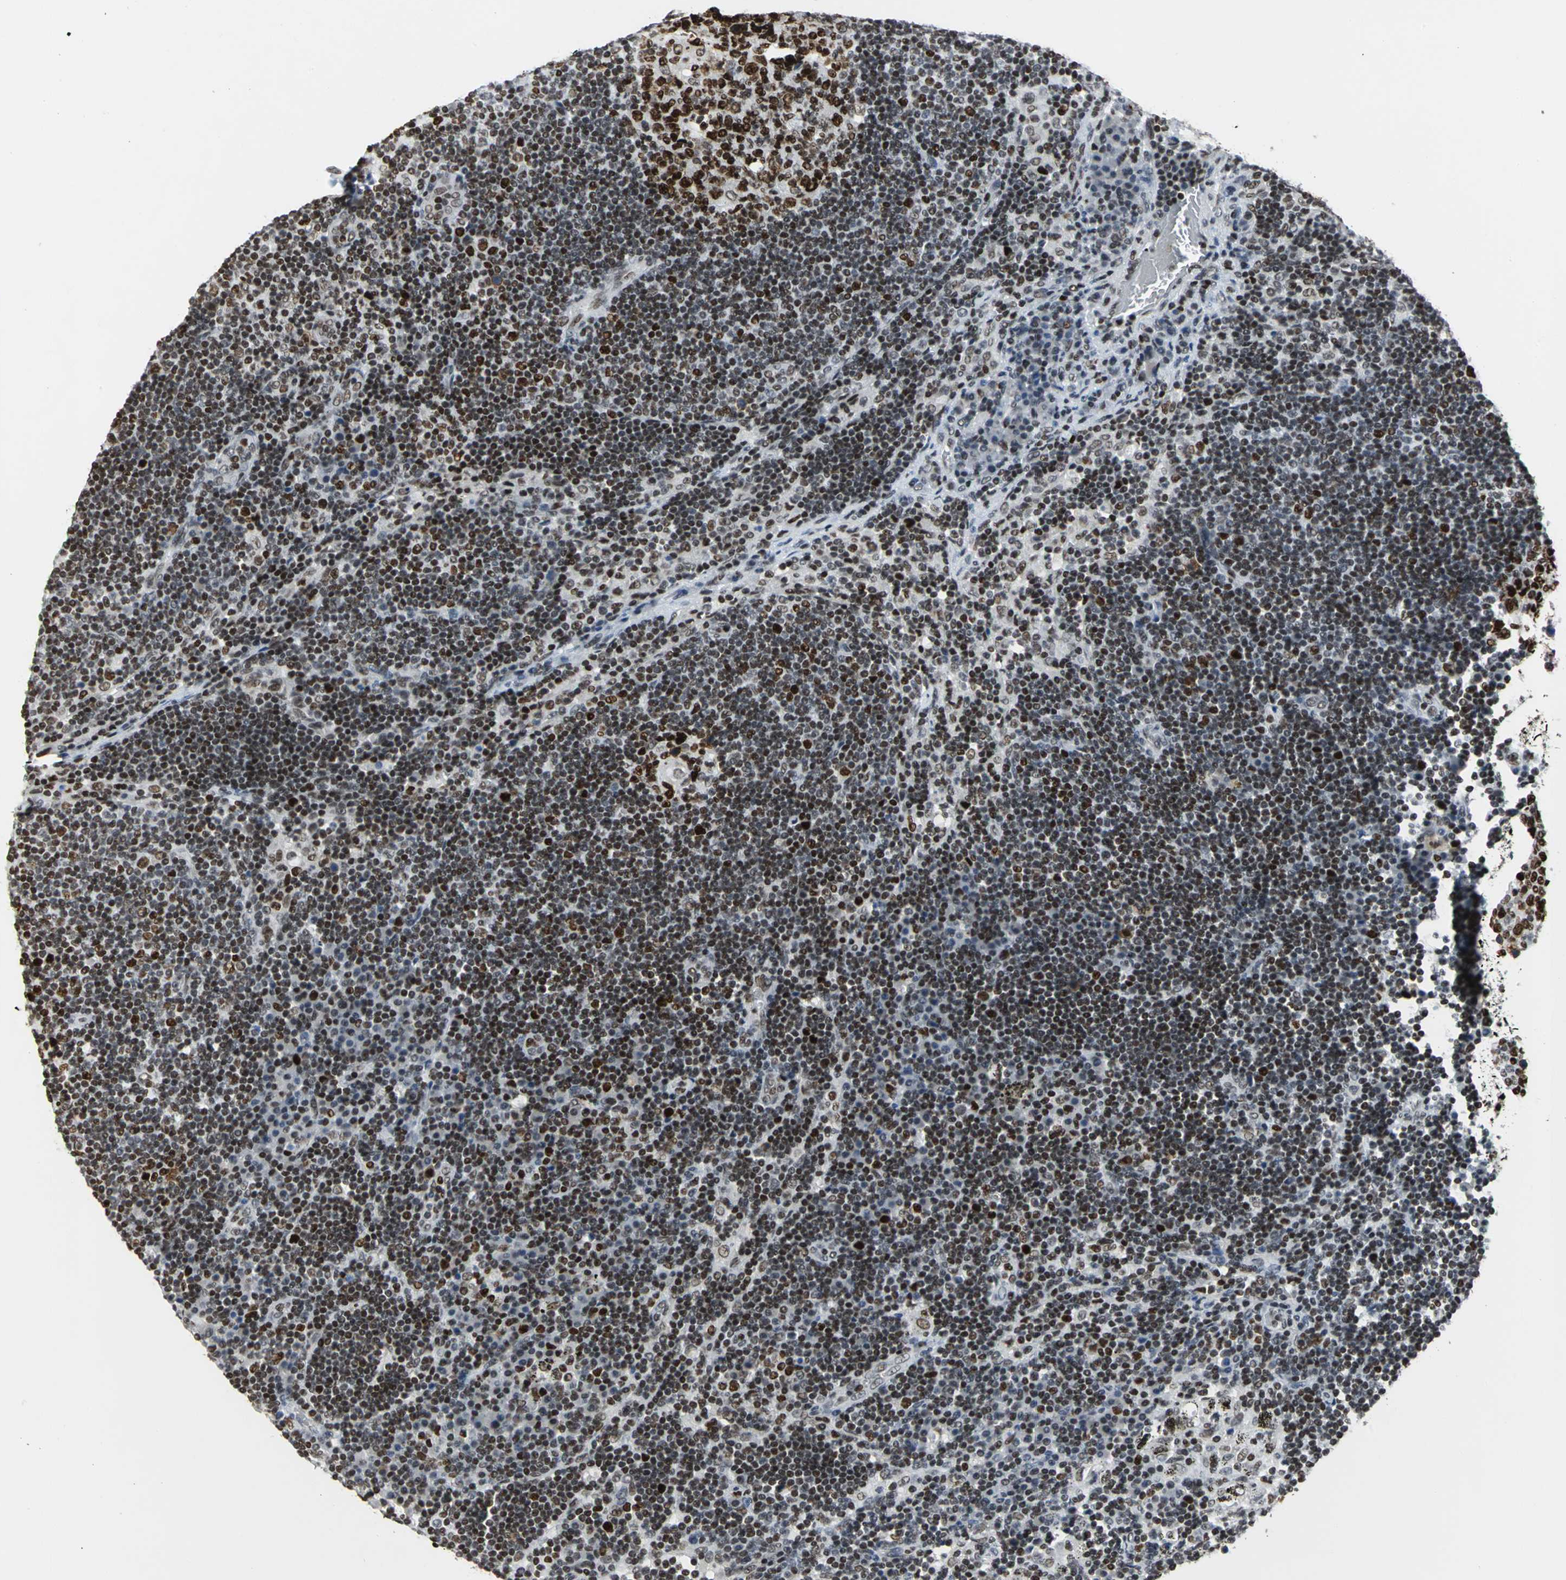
{"staining": {"intensity": "strong", "quantity": ">75%", "location": "nuclear"}, "tissue": "lymph node", "cell_type": "Germinal center cells", "image_type": "normal", "snomed": [{"axis": "morphology", "description": "Normal tissue, NOS"}, {"axis": "morphology", "description": "Squamous cell carcinoma, metastatic, NOS"}, {"axis": "topography", "description": "Lymph node"}], "caption": "IHC micrograph of unremarkable human lymph node stained for a protein (brown), which shows high levels of strong nuclear positivity in about >75% of germinal center cells.", "gene": "HNRNPD", "patient": {"sex": "female", "age": 53}}